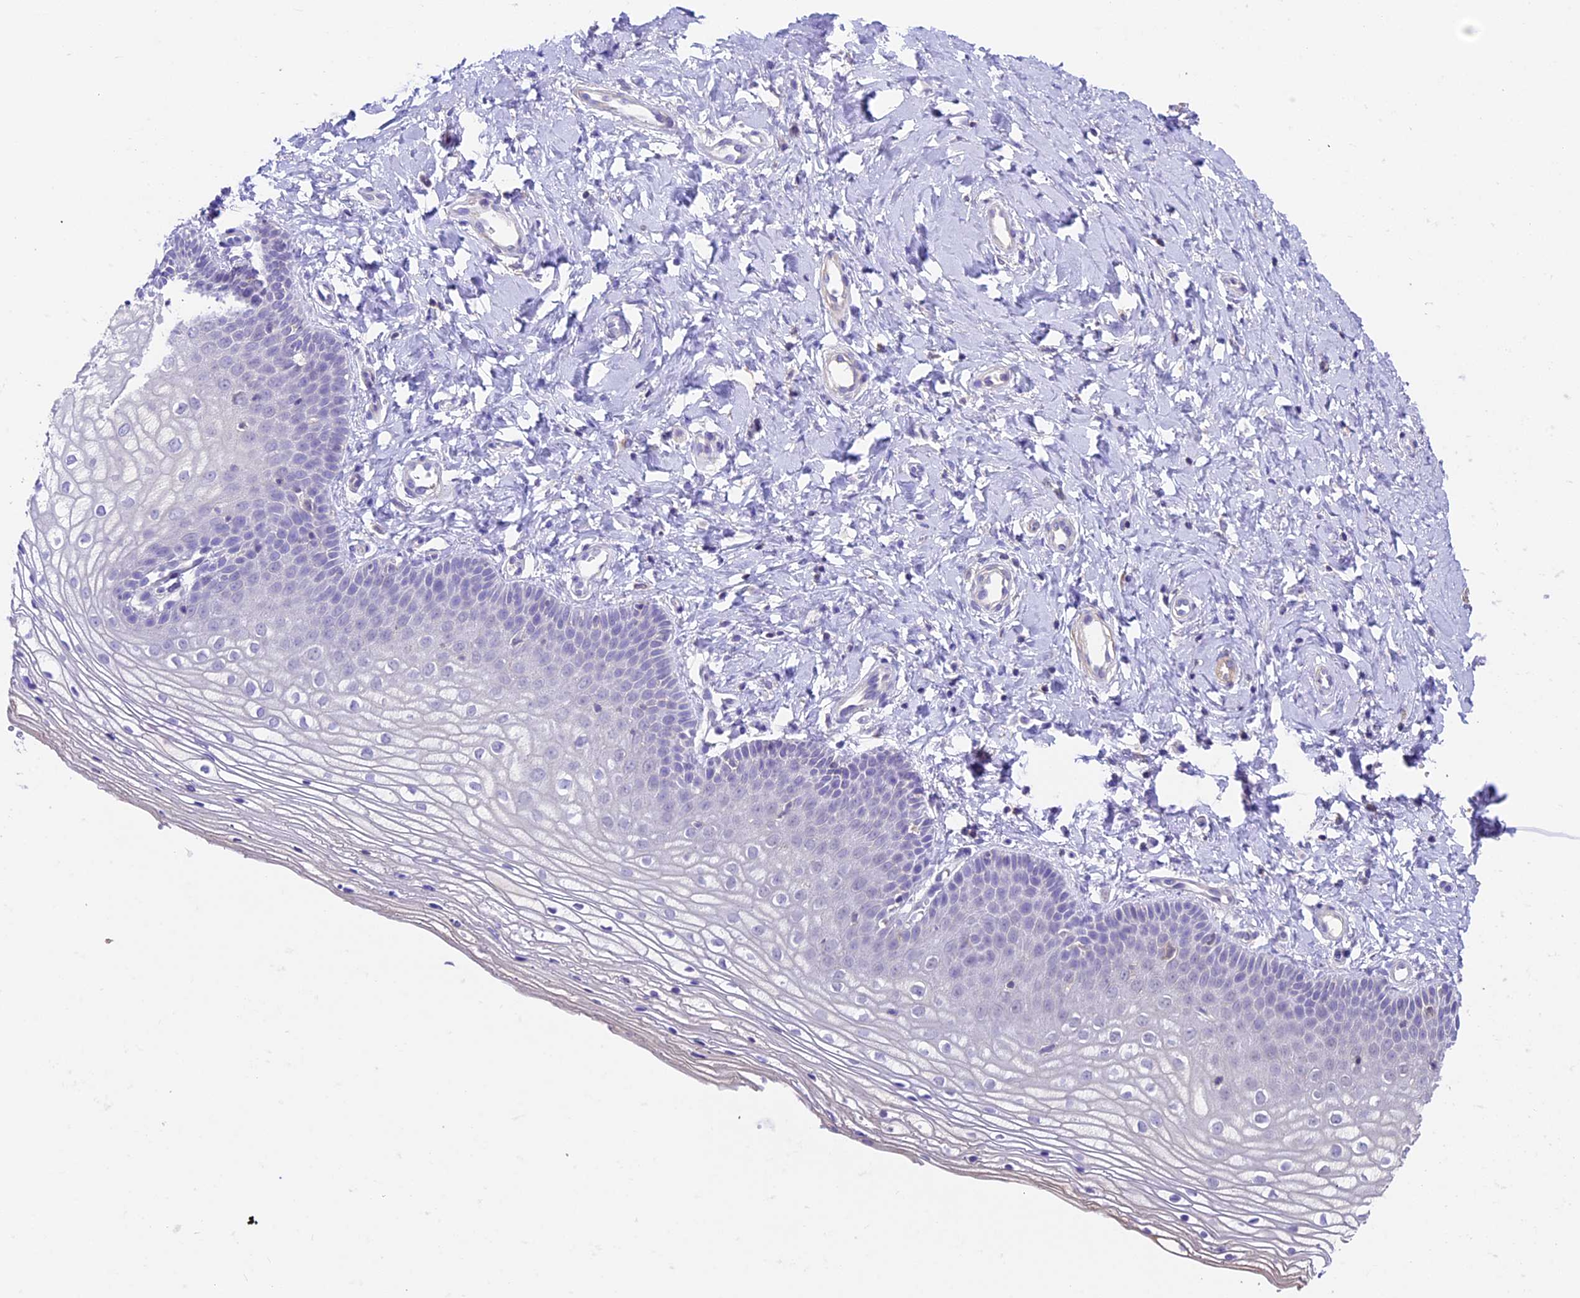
{"staining": {"intensity": "negative", "quantity": "none", "location": "none"}, "tissue": "vagina", "cell_type": "Squamous epithelial cells", "image_type": "normal", "snomed": [{"axis": "morphology", "description": "Normal tissue, NOS"}, {"axis": "topography", "description": "Vagina"}], "caption": "Squamous epithelial cells are negative for brown protein staining in unremarkable vagina. (DAB immunohistochemistry (IHC) with hematoxylin counter stain).", "gene": "TBC1D1", "patient": {"sex": "female", "age": 68}}